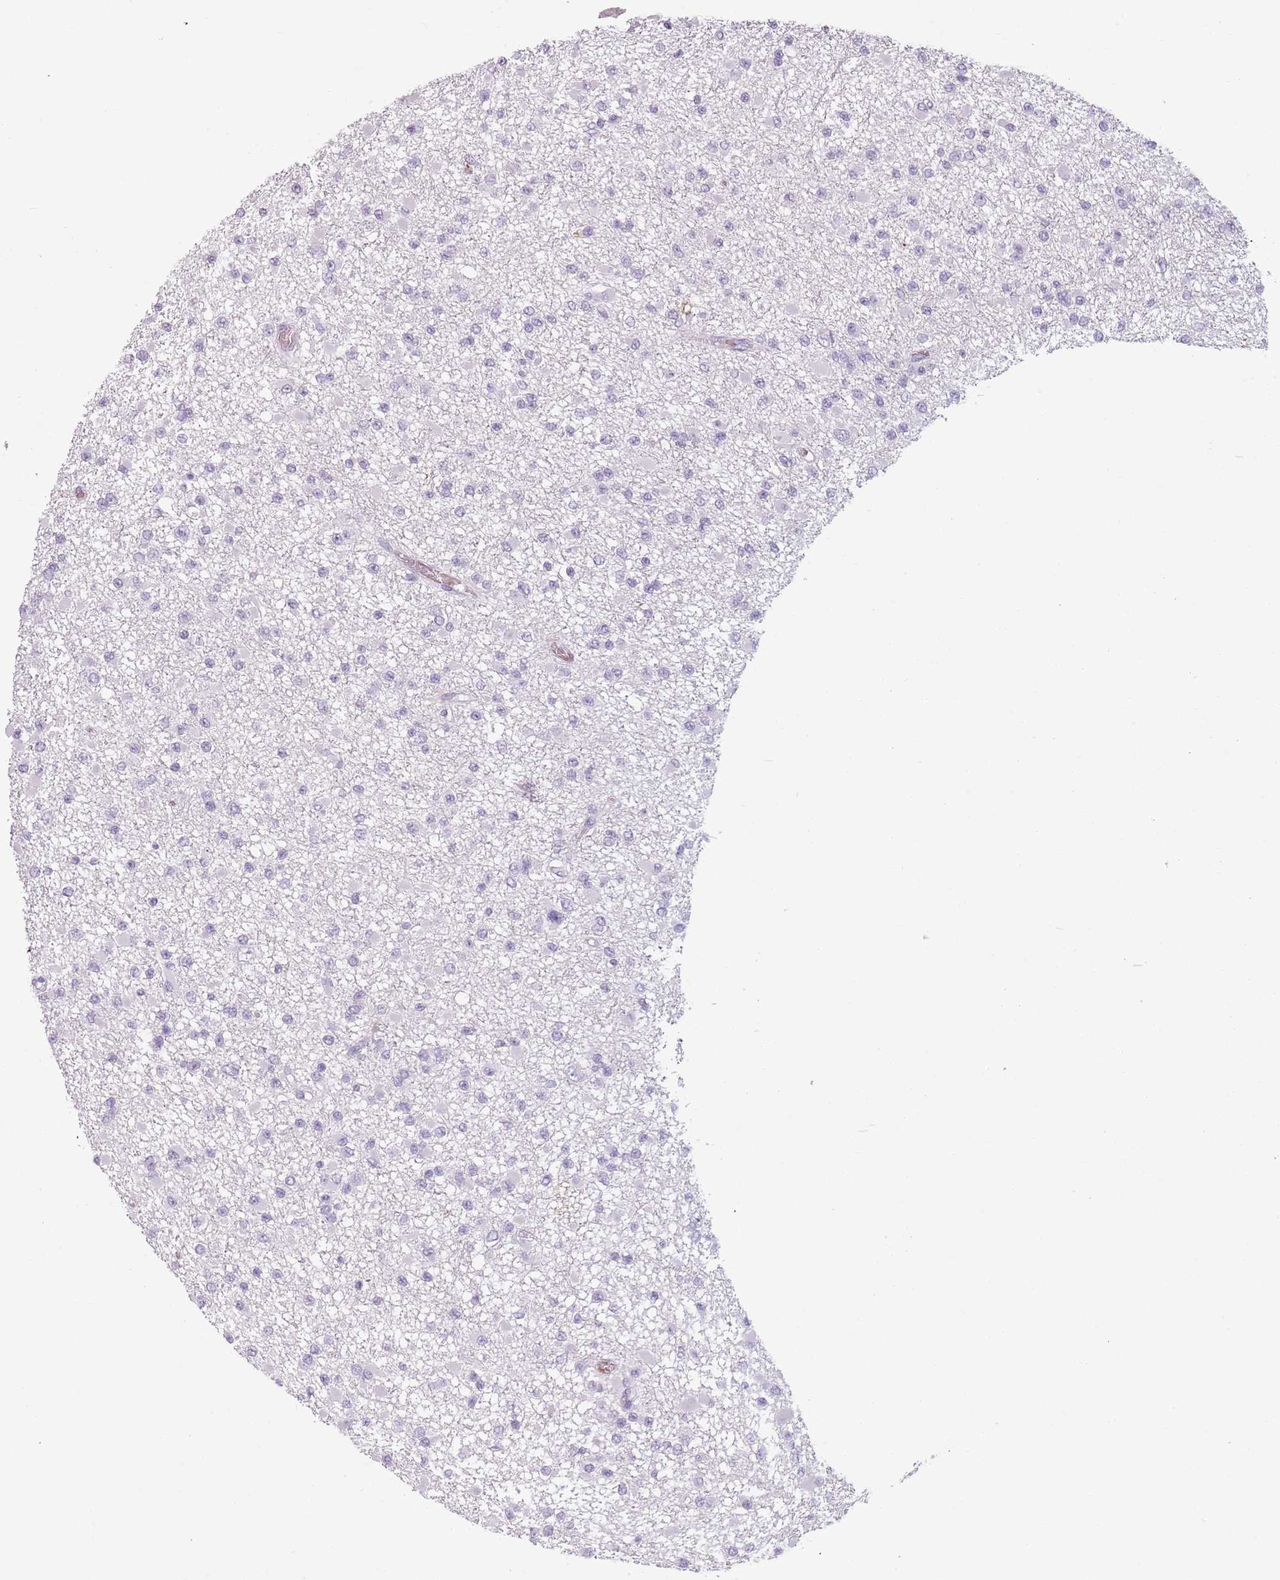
{"staining": {"intensity": "negative", "quantity": "none", "location": "none"}, "tissue": "glioma", "cell_type": "Tumor cells", "image_type": "cancer", "snomed": [{"axis": "morphology", "description": "Glioma, malignant, Low grade"}, {"axis": "topography", "description": "Brain"}], "caption": "High power microscopy photomicrograph of an immunohistochemistry (IHC) image of malignant glioma (low-grade), revealing no significant staining in tumor cells.", "gene": "PIEZO1", "patient": {"sex": "female", "age": 22}}